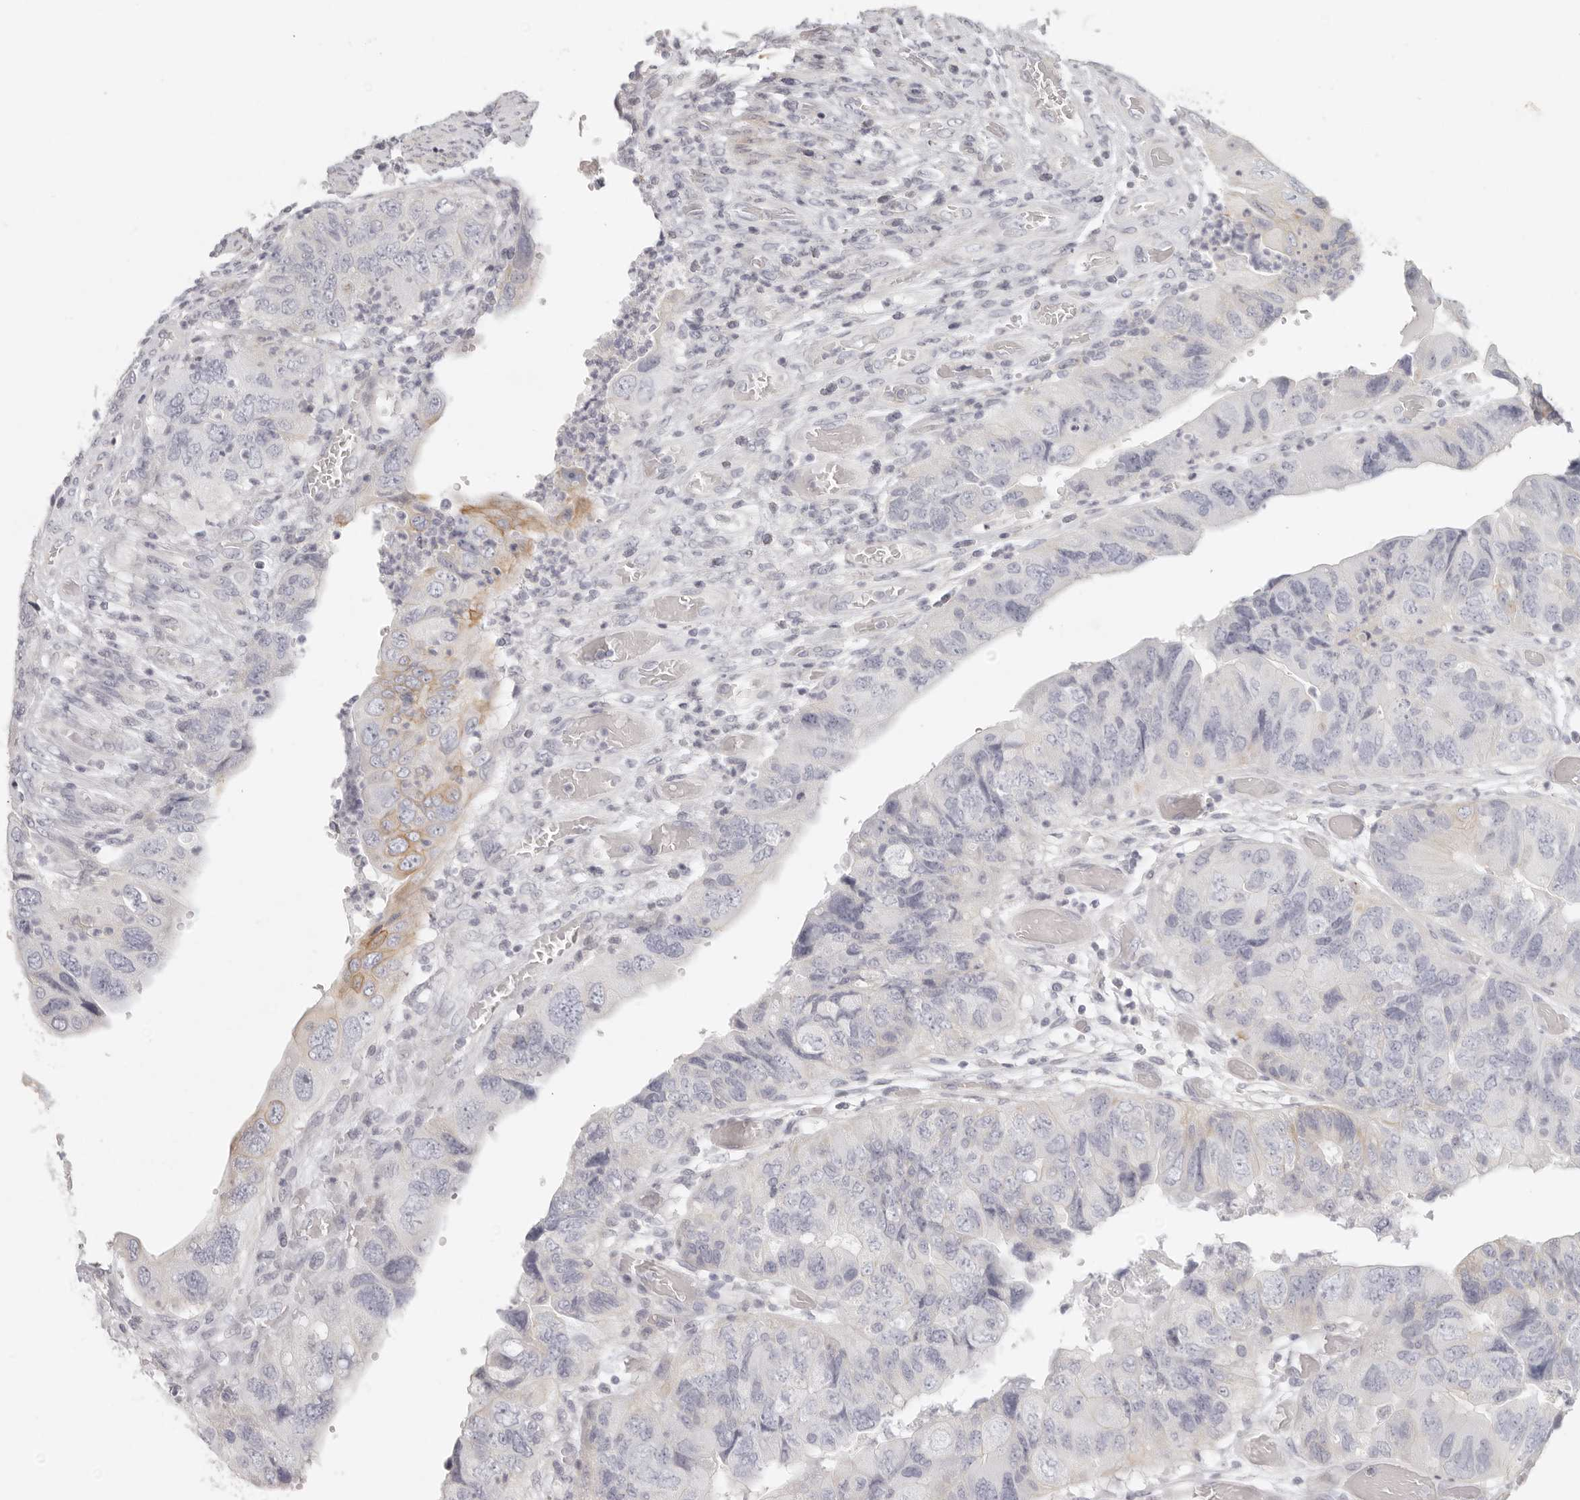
{"staining": {"intensity": "weak", "quantity": "<25%", "location": "cytoplasmic/membranous"}, "tissue": "colorectal cancer", "cell_type": "Tumor cells", "image_type": "cancer", "snomed": [{"axis": "morphology", "description": "Adenocarcinoma, NOS"}, {"axis": "topography", "description": "Rectum"}], "caption": "This is an immunohistochemistry micrograph of colorectal adenocarcinoma. There is no staining in tumor cells.", "gene": "RXFP1", "patient": {"sex": "male", "age": 63}}